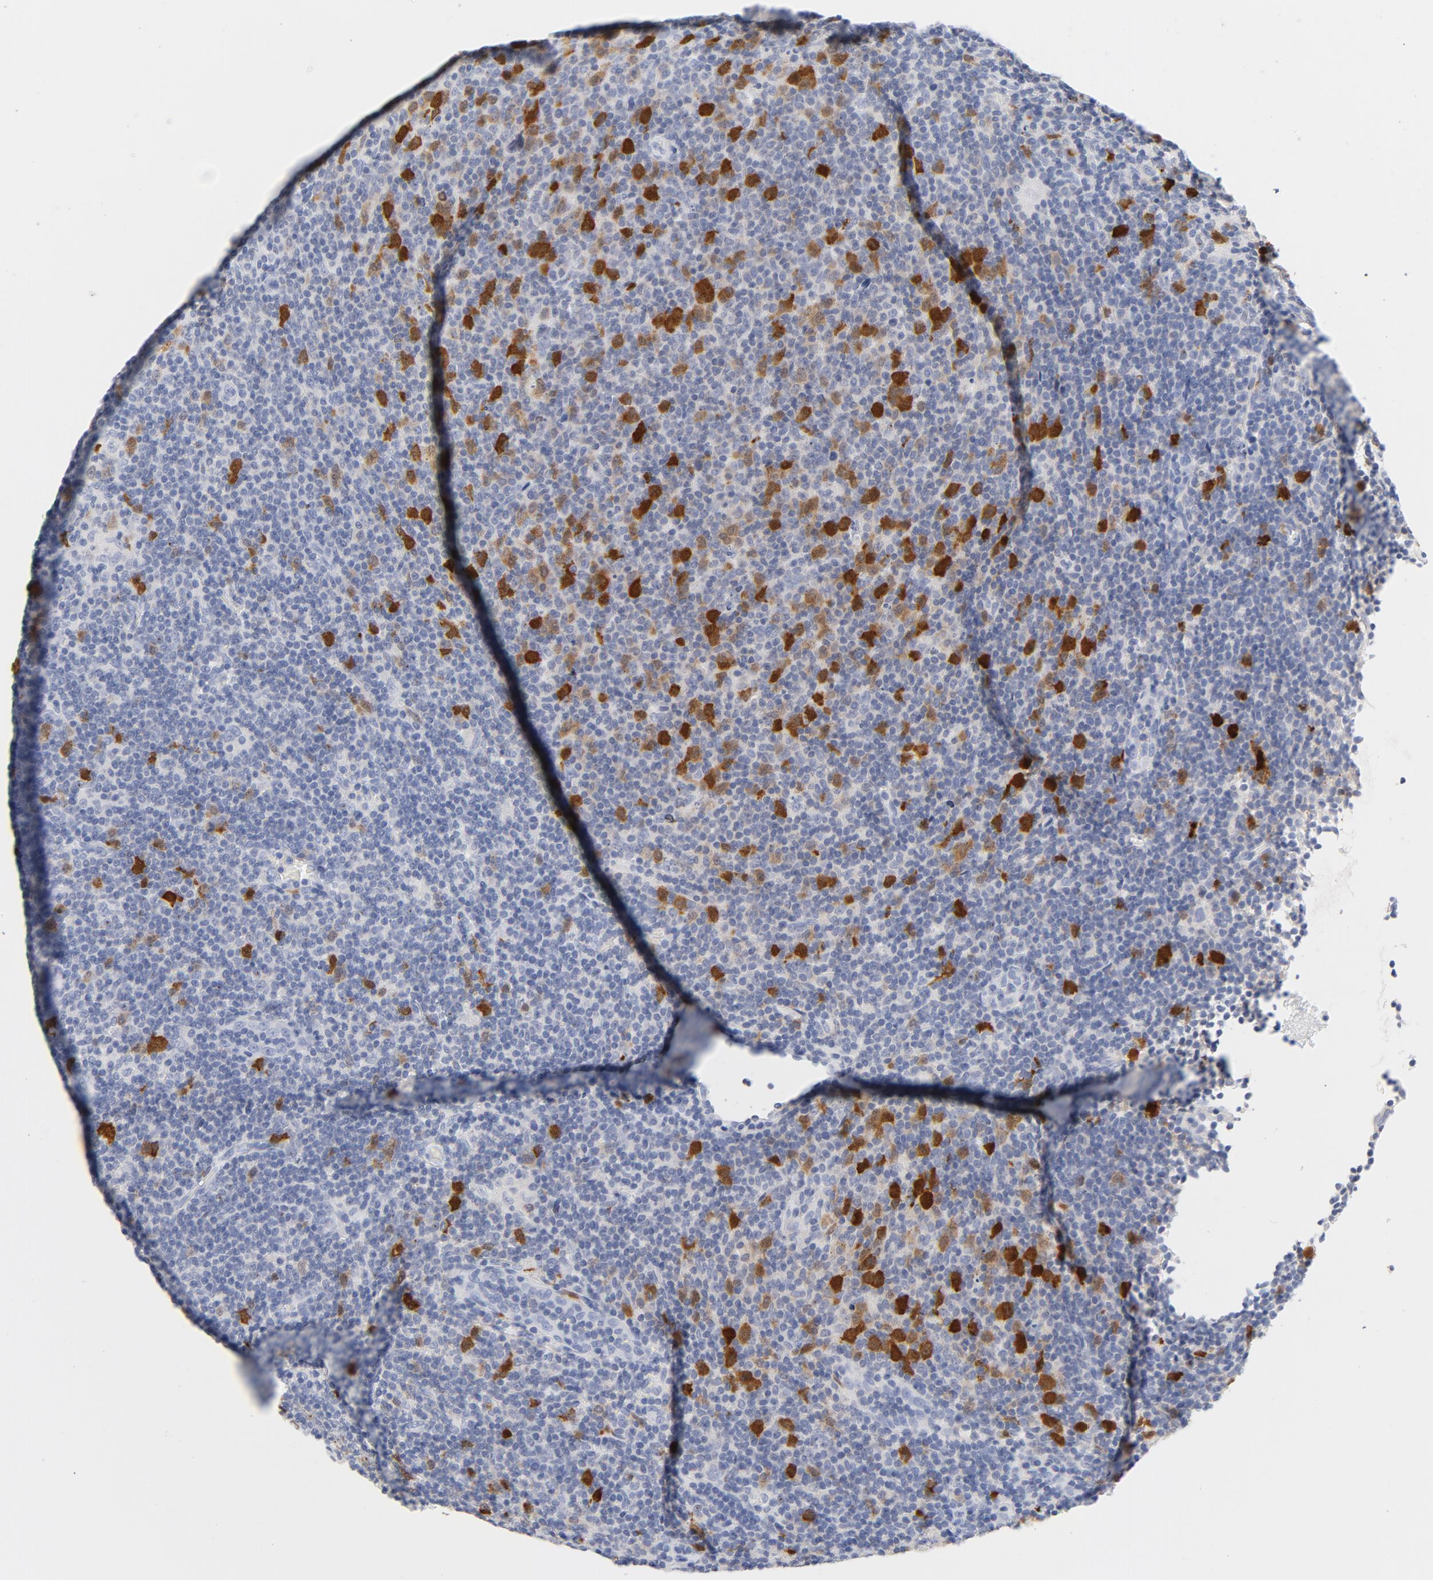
{"staining": {"intensity": "strong", "quantity": "25%-75%", "location": "nuclear"}, "tissue": "lymphoma", "cell_type": "Tumor cells", "image_type": "cancer", "snomed": [{"axis": "morphology", "description": "Malignant lymphoma, non-Hodgkin's type, Low grade"}, {"axis": "topography", "description": "Lymph node"}], "caption": "Malignant lymphoma, non-Hodgkin's type (low-grade) was stained to show a protein in brown. There is high levels of strong nuclear staining in approximately 25%-75% of tumor cells.", "gene": "CDC20", "patient": {"sex": "male", "age": 70}}